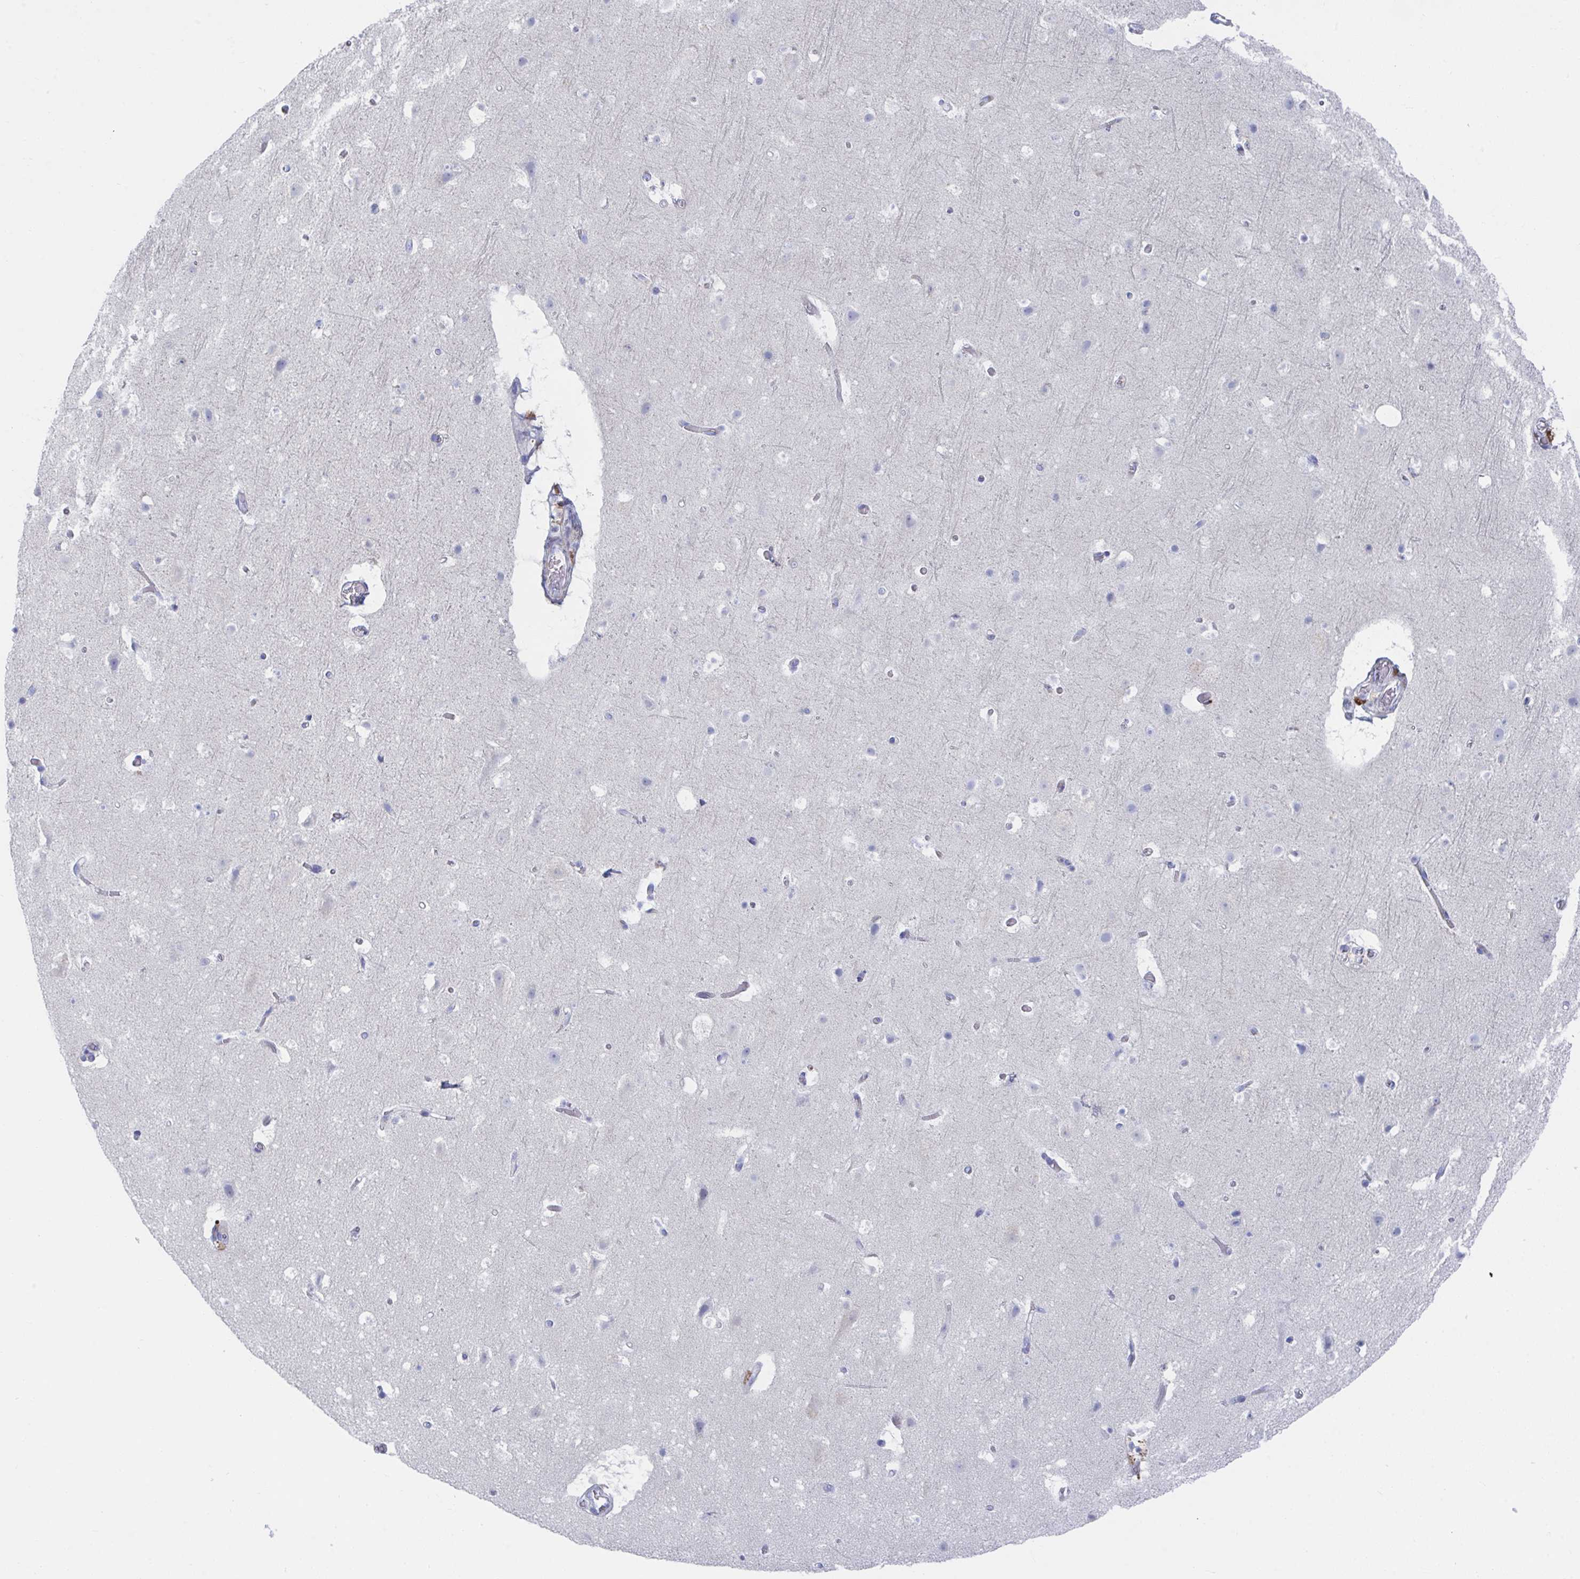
{"staining": {"intensity": "negative", "quantity": "none", "location": "none"}, "tissue": "cerebral cortex", "cell_type": "Endothelial cells", "image_type": "normal", "snomed": [{"axis": "morphology", "description": "Normal tissue, NOS"}, {"axis": "topography", "description": "Cerebral cortex"}], "caption": "High magnification brightfield microscopy of benign cerebral cortex stained with DAB (3,3'-diaminobenzidine) (brown) and counterstained with hematoxylin (blue): endothelial cells show no significant positivity.", "gene": "TNFAIP6", "patient": {"sex": "female", "age": 42}}